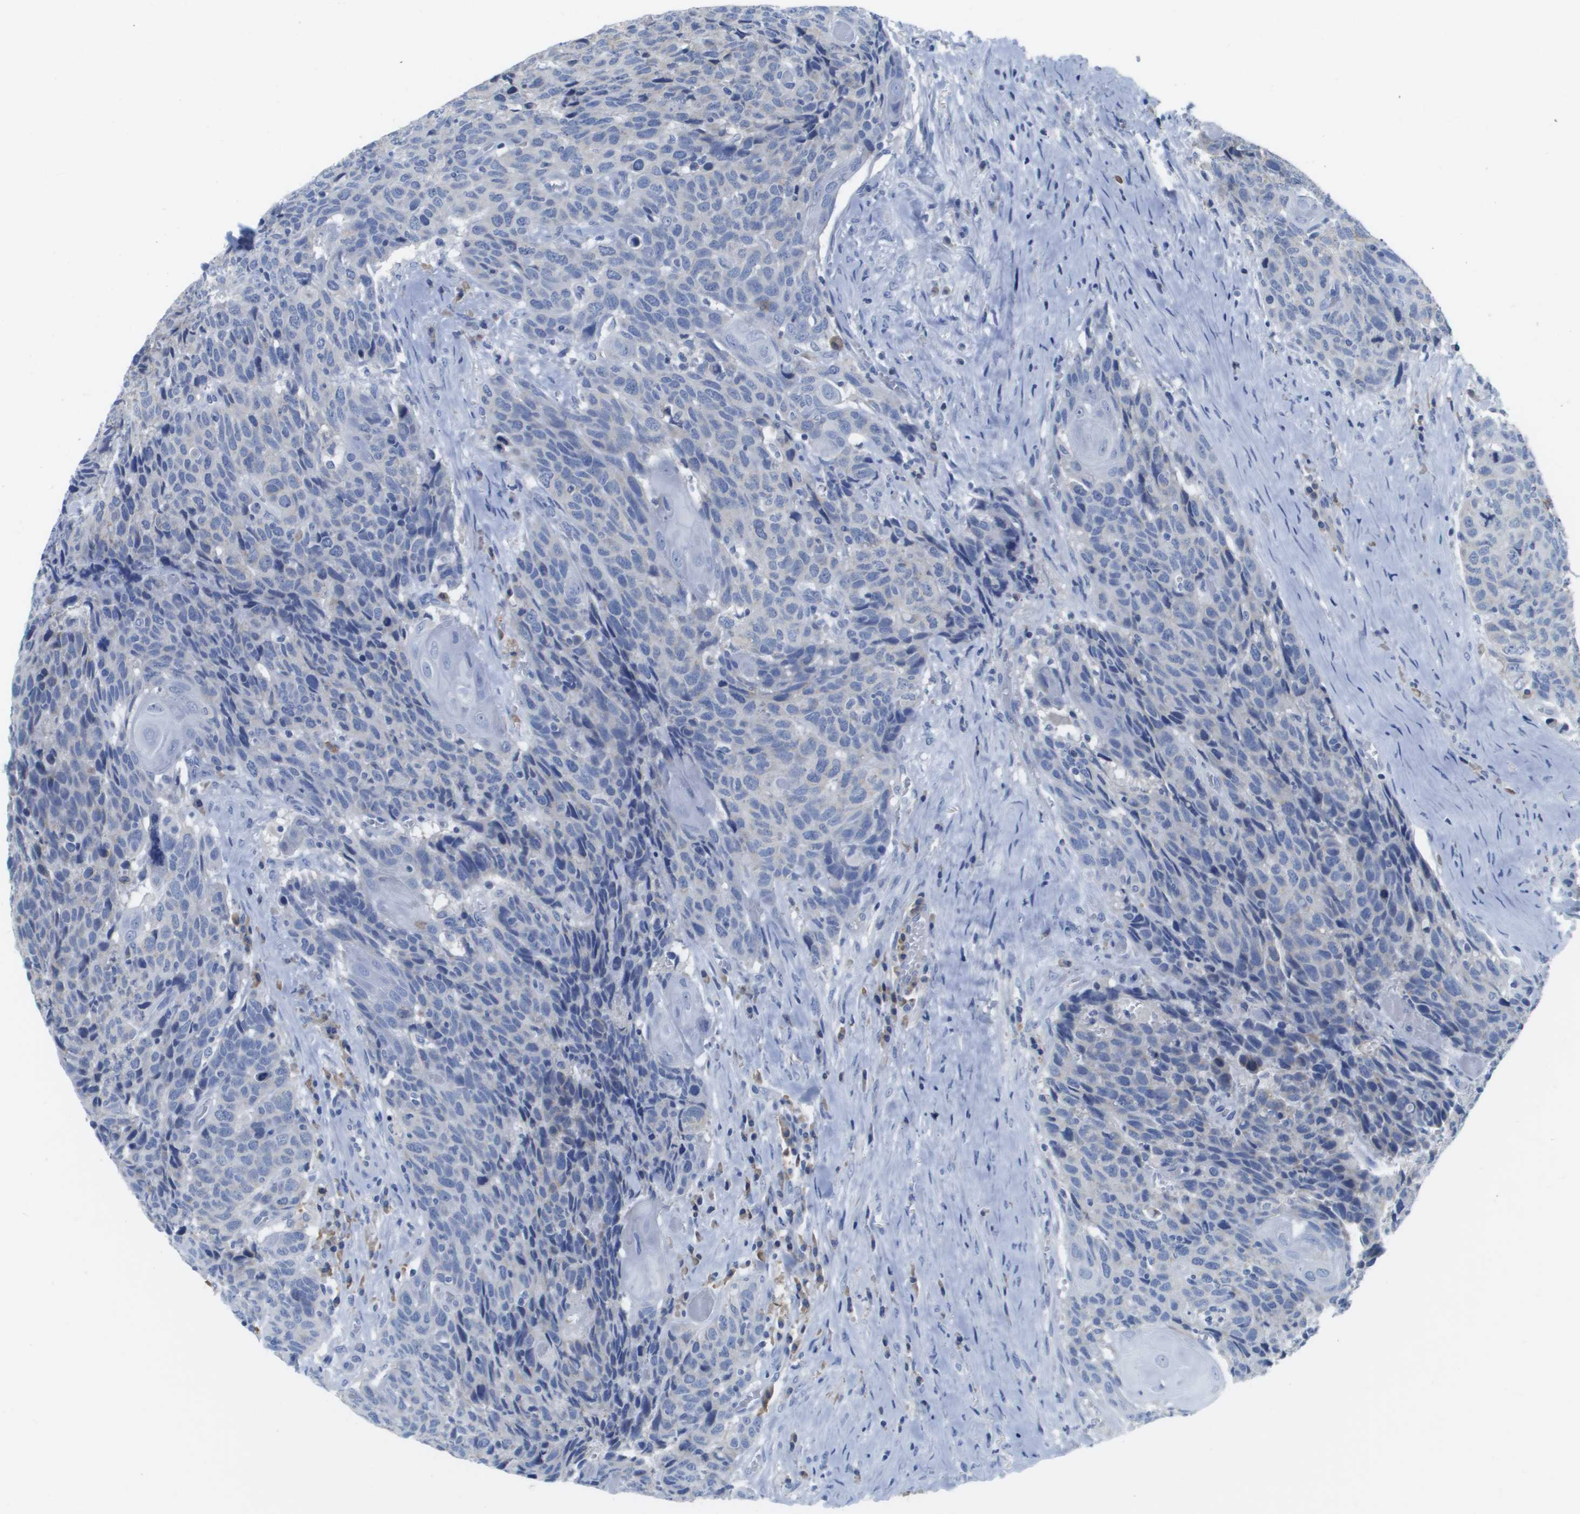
{"staining": {"intensity": "negative", "quantity": "none", "location": "none"}, "tissue": "head and neck cancer", "cell_type": "Tumor cells", "image_type": "cancer", "snomed": [{"axis": "morphology", "description": "Squamous cell carcinoma, NOS"}, {"axis": "topography", "description": "Head-Neck"}], "caption": "Protein analysis of squamous cell carcinoma (head and neck) demonstrates no significant positivity in tumor cells. (DAB (3,3'-diaminobenzidine) immunohistochemistry (IHC) visualized using brightfield microscopy, high magnification).", "gene": "MS4A1", "patient": {"sex": "male", "age": 66}}